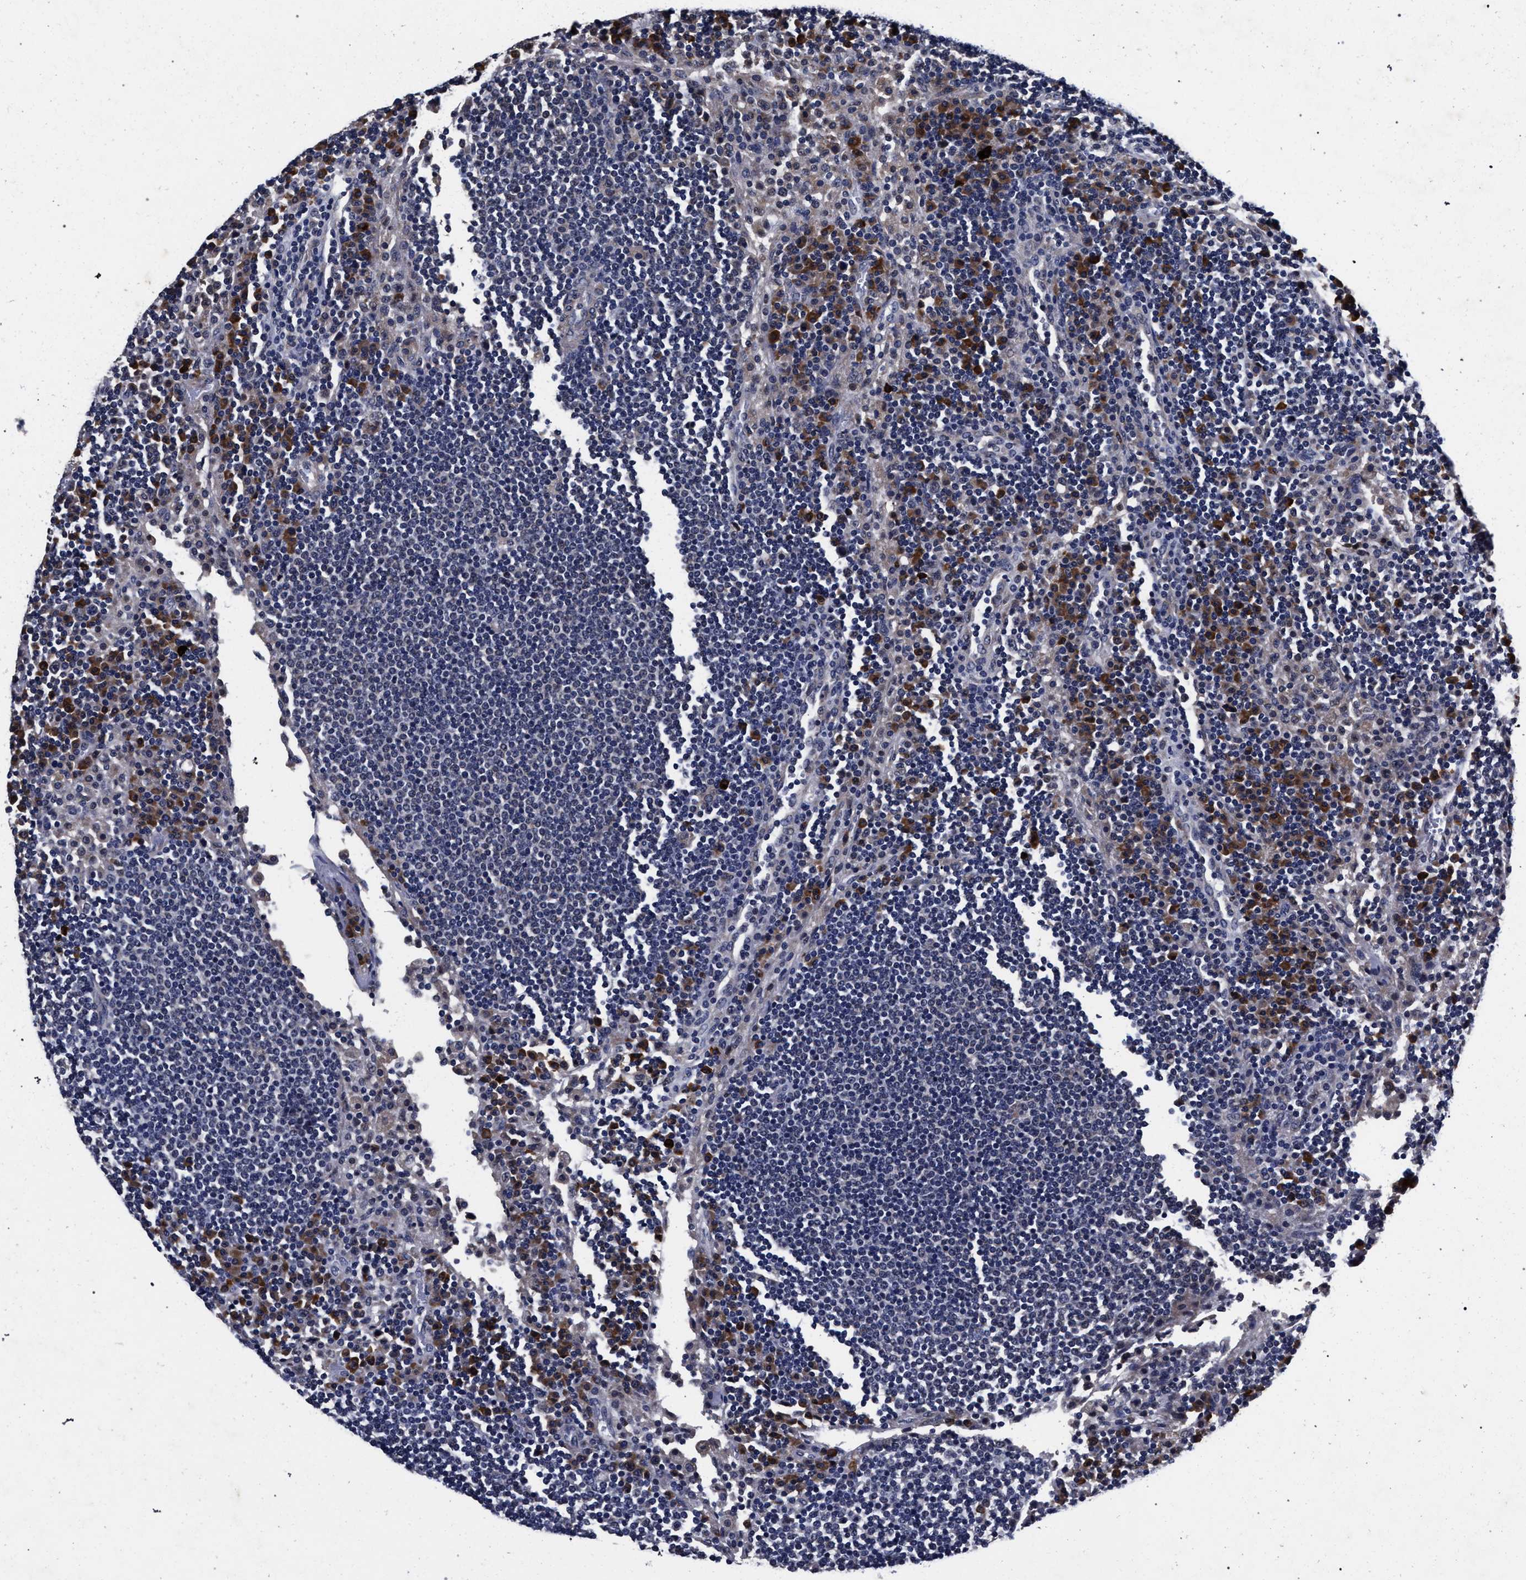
{"staining": {"intensity": "negative", "quantity": "none", "location": "none"}, "tissue": "lymph node", "cell_type": "Germinal center cells", "image_type": "normal", "snomed": [{"axis": "morphology", "description": "Normal tissue, NOS"}, {"axis": "topography", "description": "Lymph node"}], "caption": "The IHC photomicrograph has no significant expression in germinal center cells of lymph node.", "gene": "CFAP95", "patient": {"sex": "female", "age": 53}}